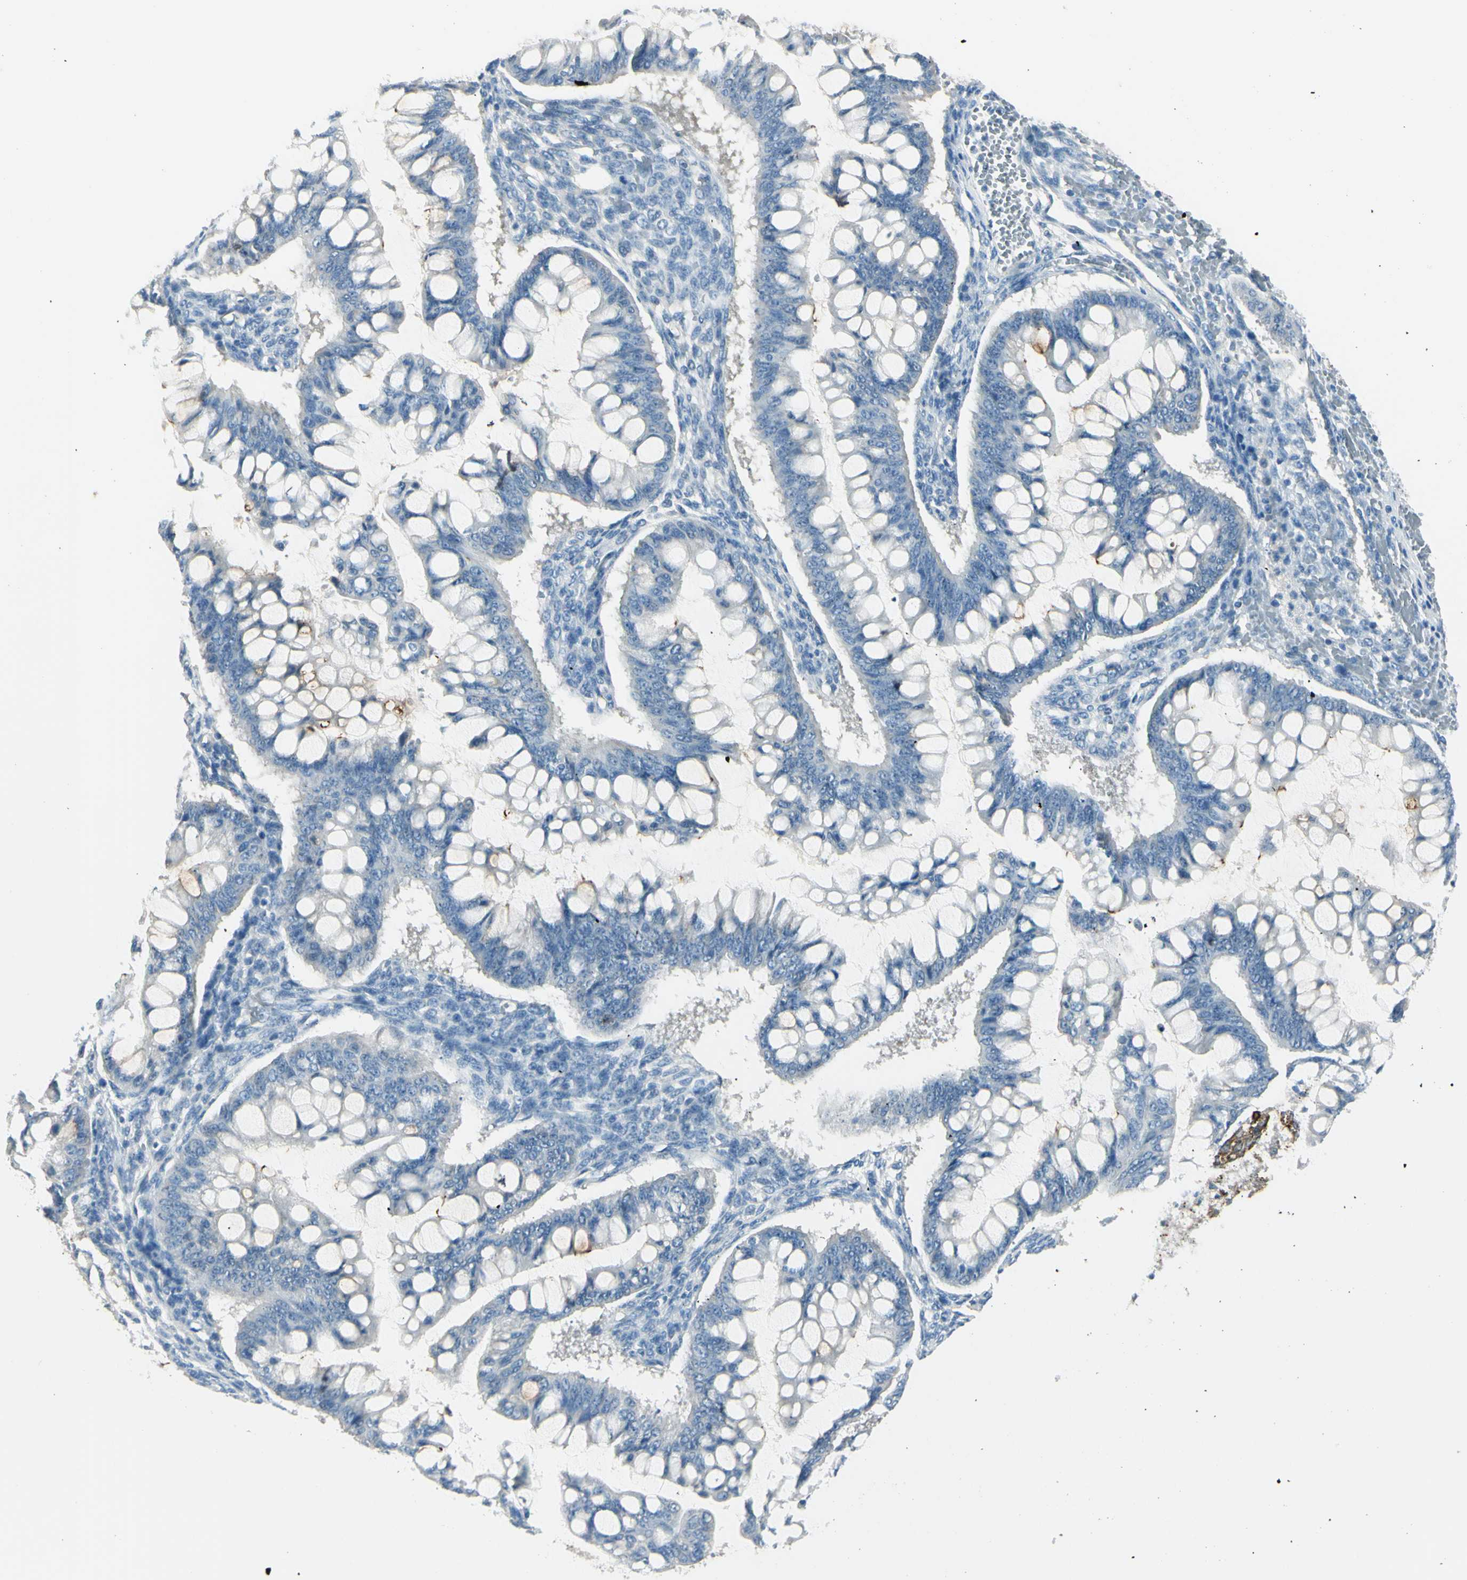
{"staining": {"intensity": "negative", "quantity": "none", "location": "none"}, "tissue": "ovarian cancer", "cell_type": "Tumor cells", "image_type": "cancer", "snomed": [{"axis": "morphology", "description": "Cystadenocarcinoma, mucinous, NOS"}, {"axis": "topography", "description": "Ovary"}], "caption": "Human ovarian cancer (mucinous cystadenocarcinoma) stained for a protein using IHC reveals no staining in tumor cells.", "gene": "DLG4", "patient": {"sex": "female", "age": 73}}